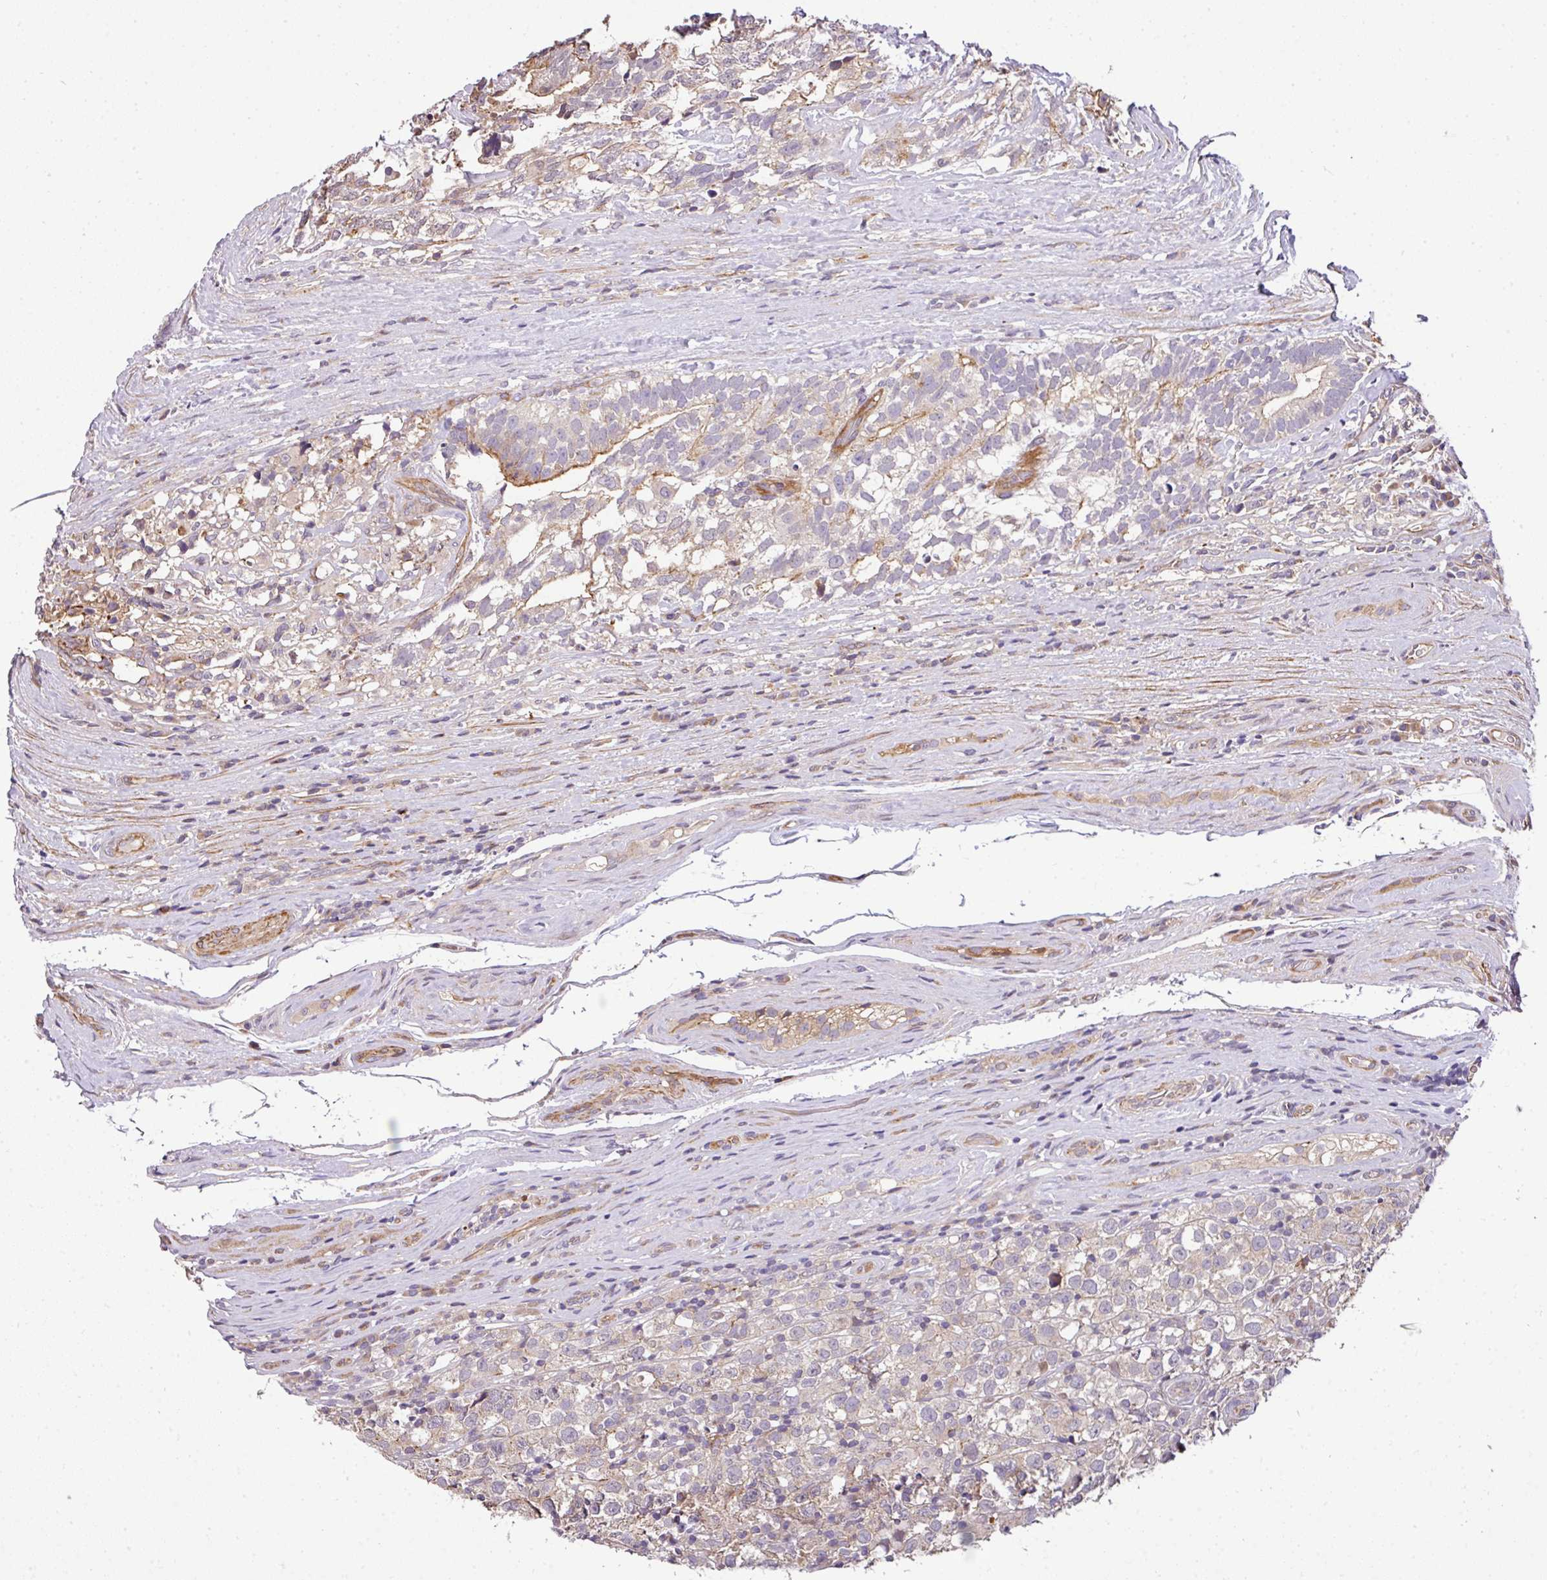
{"staining": {"intensity": "moderate", "quantity": "<25%", "location": "cytoplasmic/membranous"}, "tissue": "testis cancer", "cell_type": "Tumor cells", "image_type": "cancer", "snomed": [{"axis": "morphology", "description": "Seminoma, NOS"}, {"axis": "morphology", "description": "Carcinoma, Embryonal, NOS"}, {"axis": "topography", "description": "Testis"}], "caption": "The micrograph displays staining of testis cancer, revealing moderate cytoplasmic/membranous protein staining (brown color) within tumor cells.", "gene": "CASS4", "patient": {"sex": "male", "age": 41}}